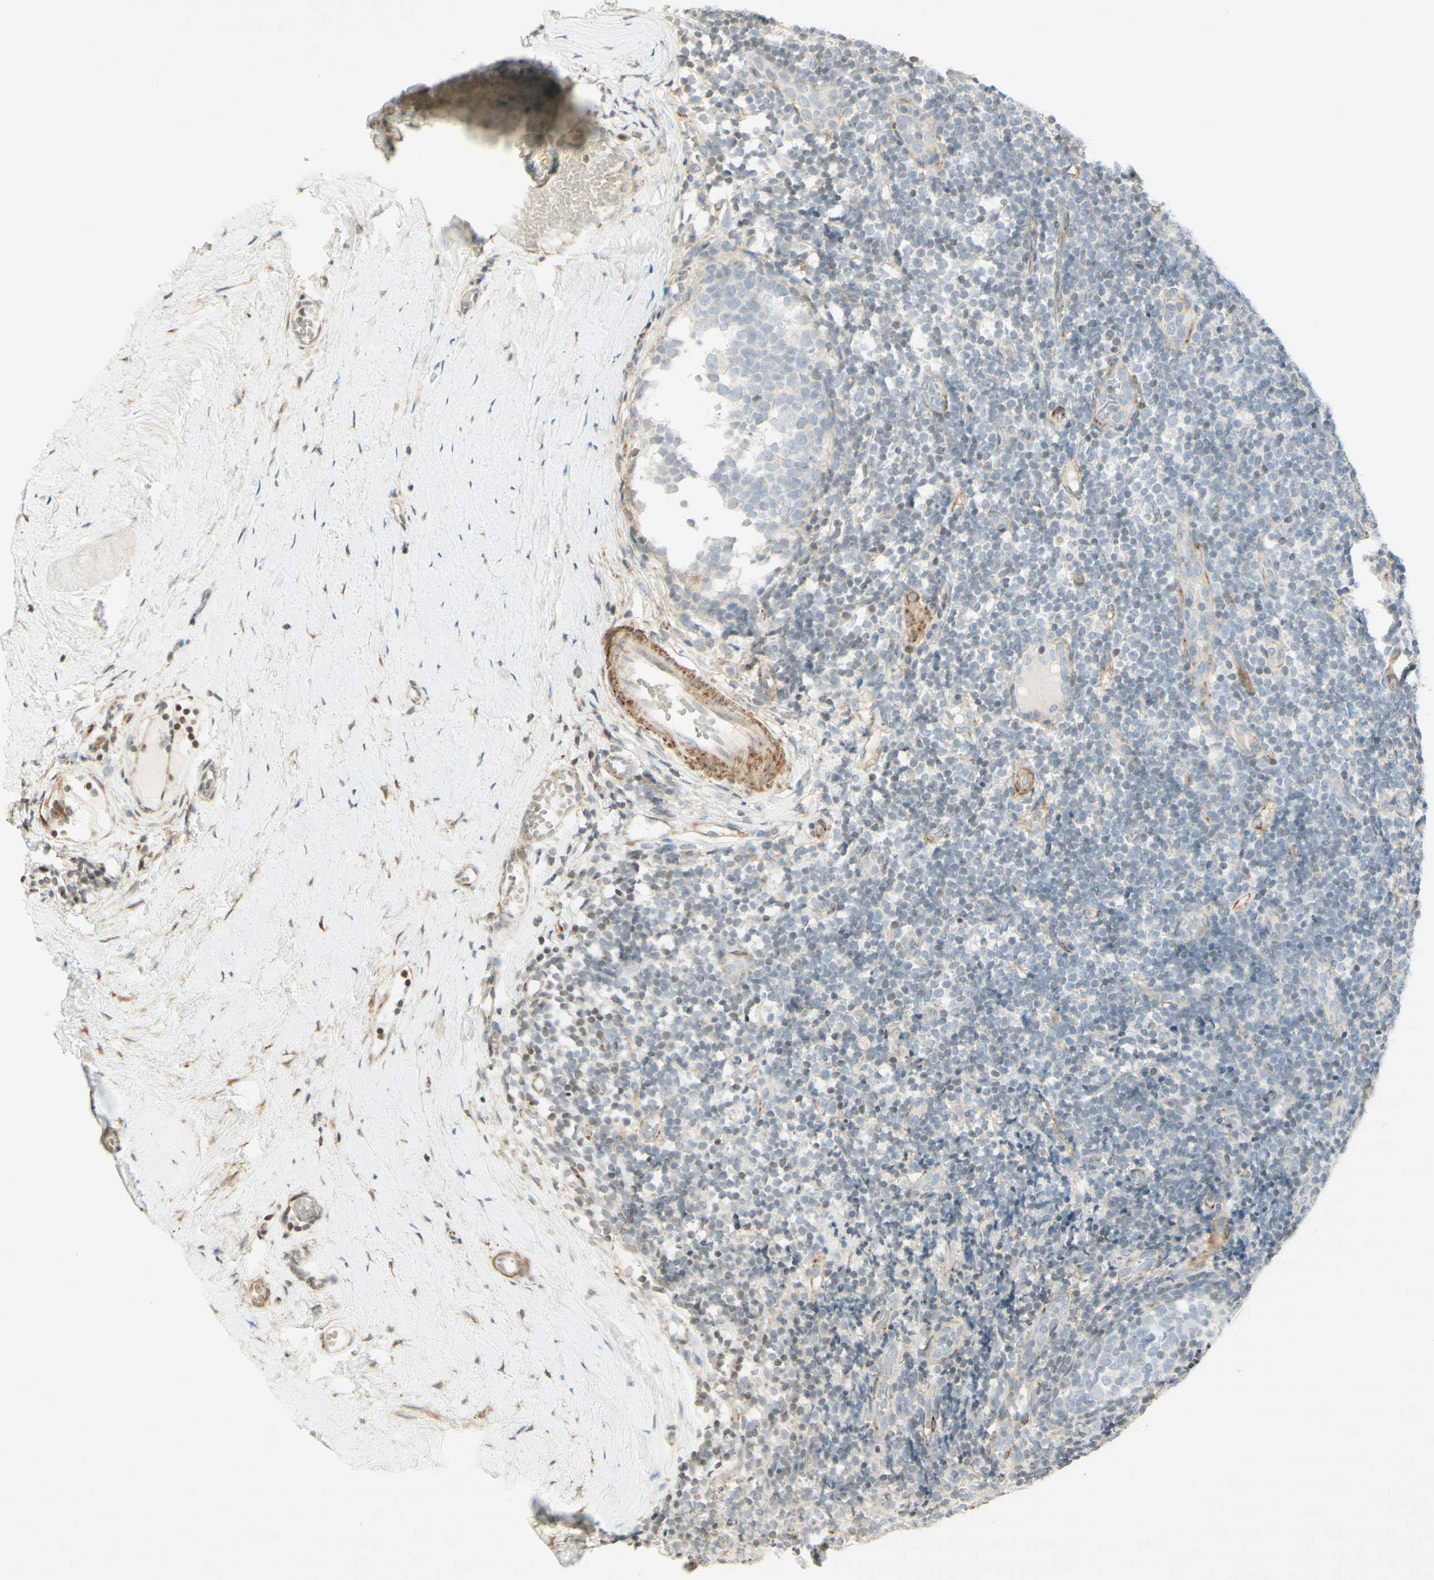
{"staining": {"intensity": "negative", "quantity": "none", "location": "none"}, "tissue": "tonsil", "cell_type": "Germinal center cells", "image_type": "normal", "snomed": [{"axis": "morphology", "description": "Normal tissue, NOS"}, {"axis": "topography", "description": "Tonsil"}], "caption": "The image reveals no staining of germinal center cells in normal tonsil. (DAB (3,3'-diaminobenzidine) immunohistochemistry (IHC) visualized using brightfield microscopy, high magnification).", "gene": "MAP1B", "patient": {"sex": "female", "age": 19}}